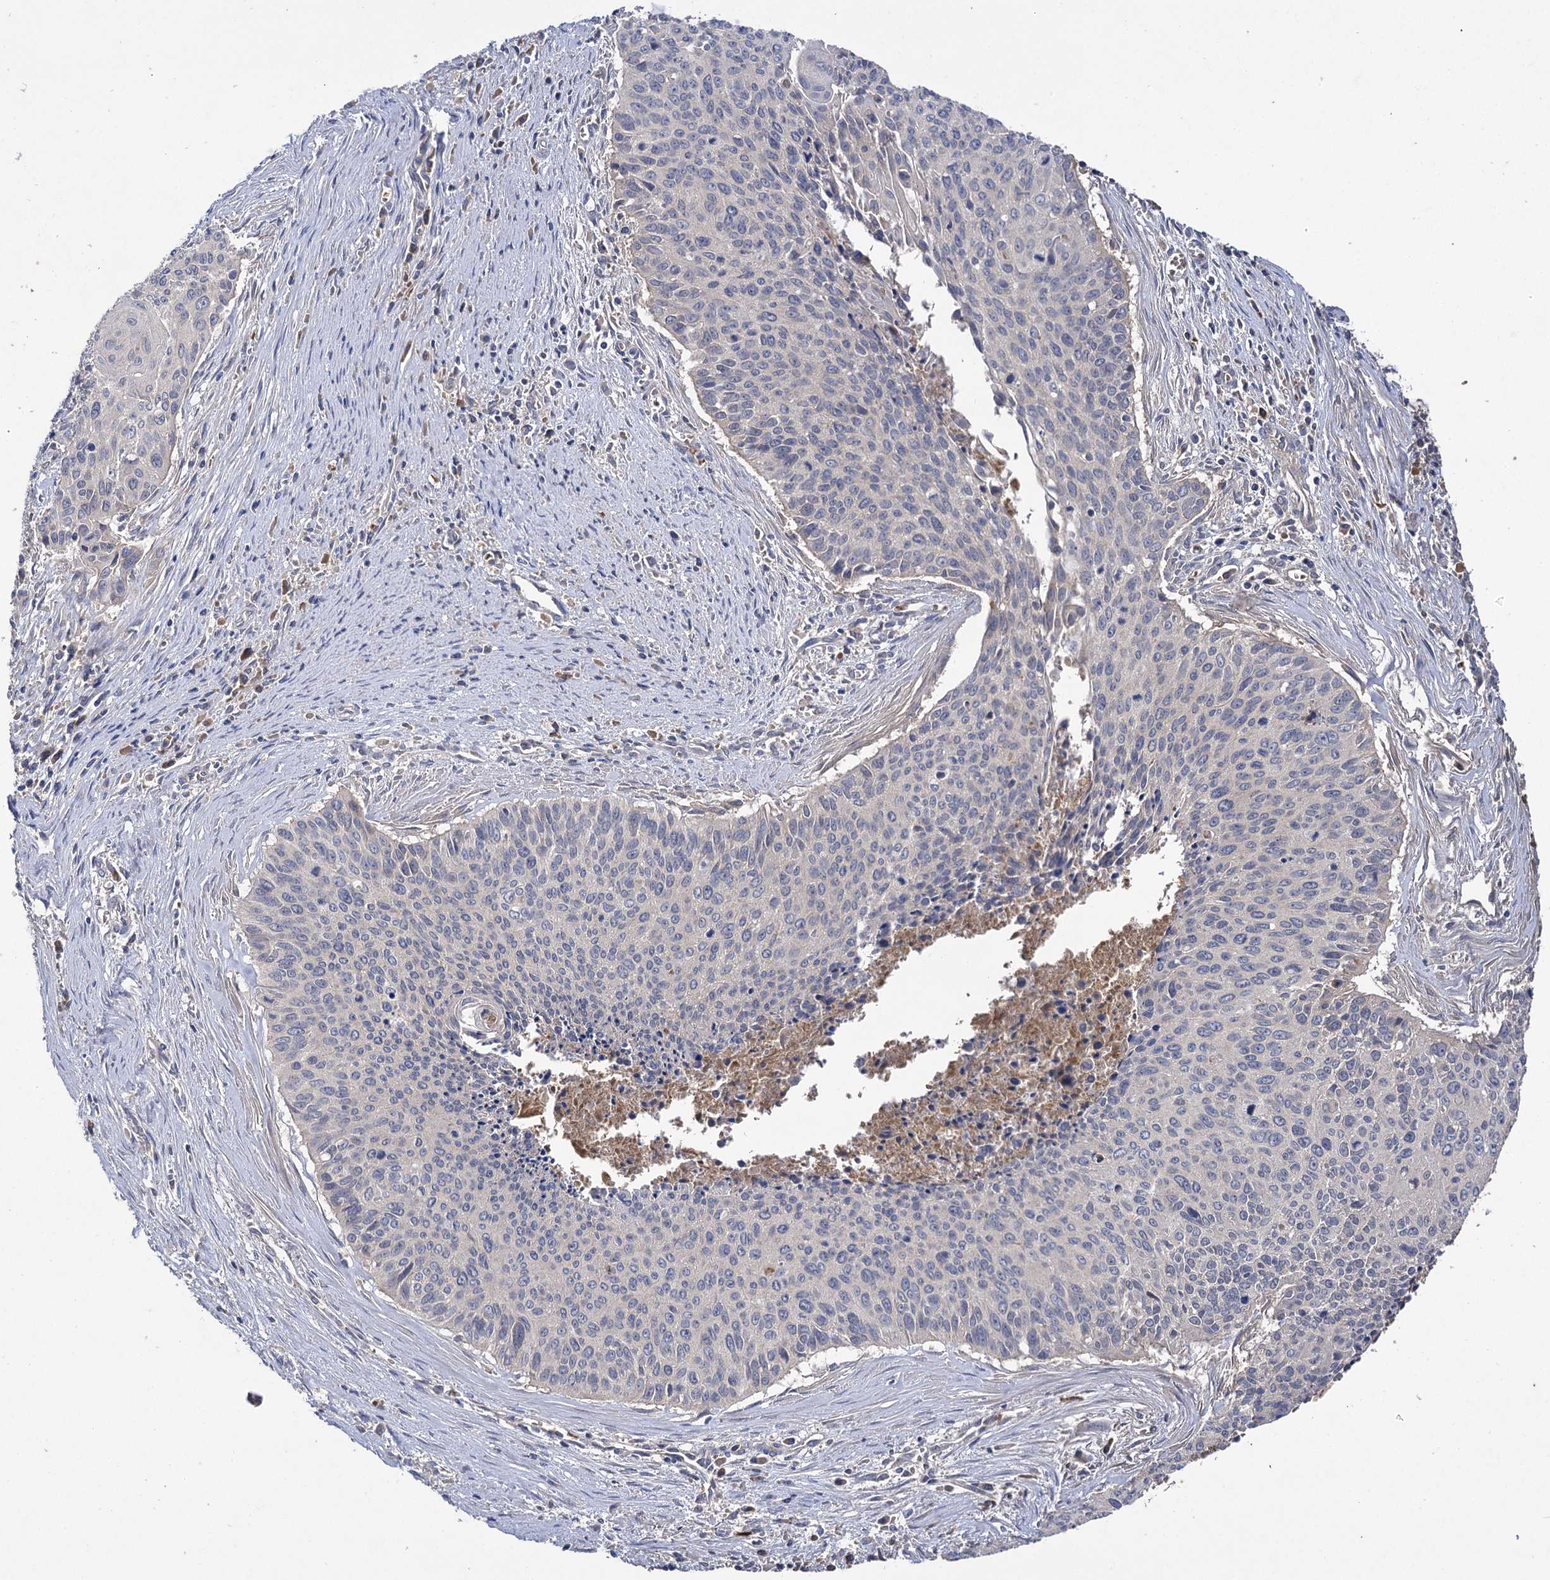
{"staining": {"intensity": "negative", "quantity": "none", "location": "none"}, "tissue": "cervical cancer", "cell_type": "Tumor cells", "image_type": "cancer", "snomed": [{"axis": "morphology", "description": "Squamous cell carcinoma, NOS"}, {"axis": "topography", "description": "Cervix"}], "caption": "This is an IHC histopathology image of cervical cancer. There is no staining in tumor cells.", "gene": "USP50", "patient": {"sex": "female", "age": 55}}